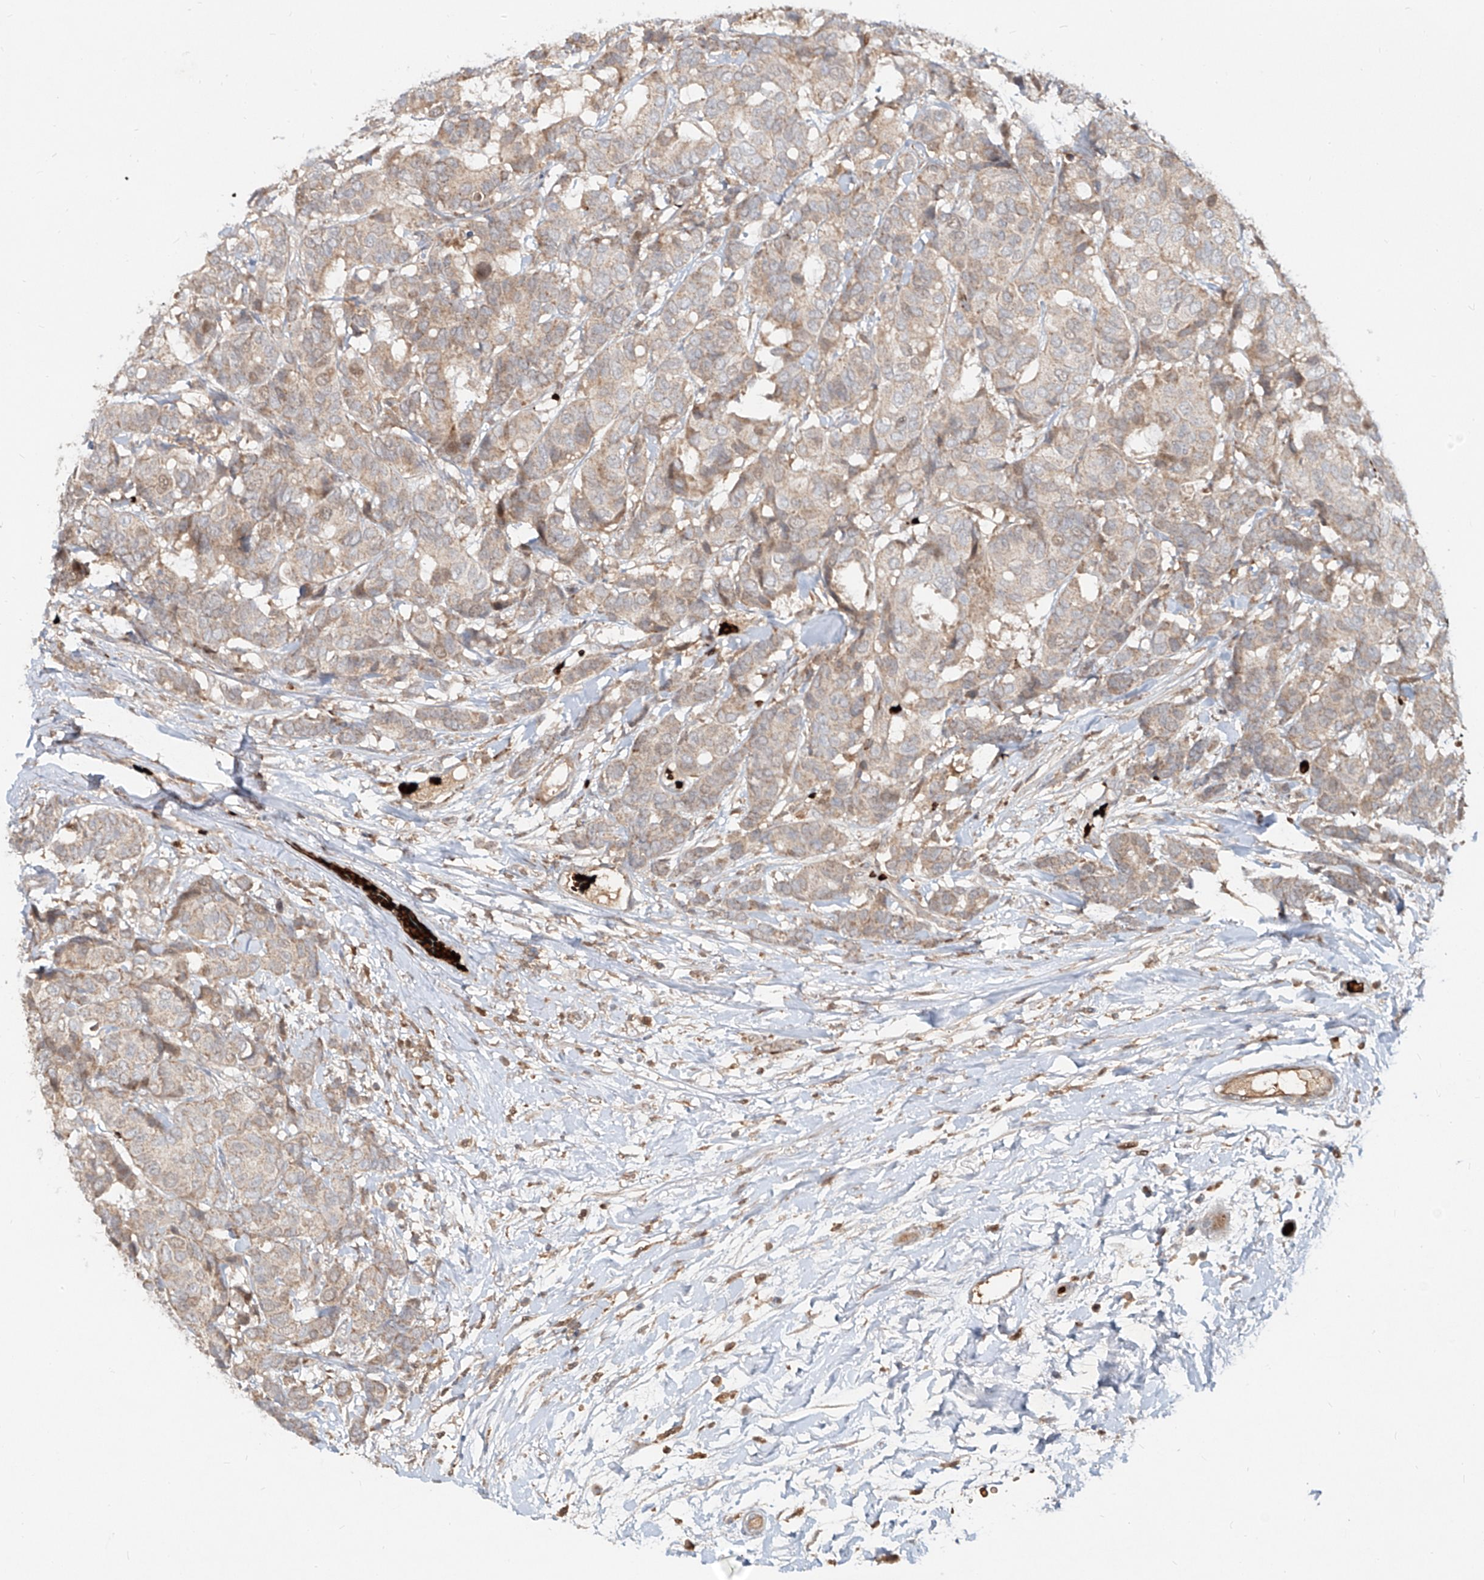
{"staining": {"intensity": "weak", "quantity": ">75%", "location": "cytoplasmic/membranous"}, "tissue": "breast cancer", "cell_type": "Tumor cells", "image_type": "cancer", "snomed": [{"axis": "morphology", "description": "Duct carcinoma"}, {"axis": "topography", "description": "Breast"}], "caption": "Protein positivity by IHC reveals weak cytoplasmic/membranous expression in about >75% of tumor cells in breast cancer (infiltrating ductal carcinoma).", "gene": "FGD2", "patient": {"sex": "female", "age": 87}}